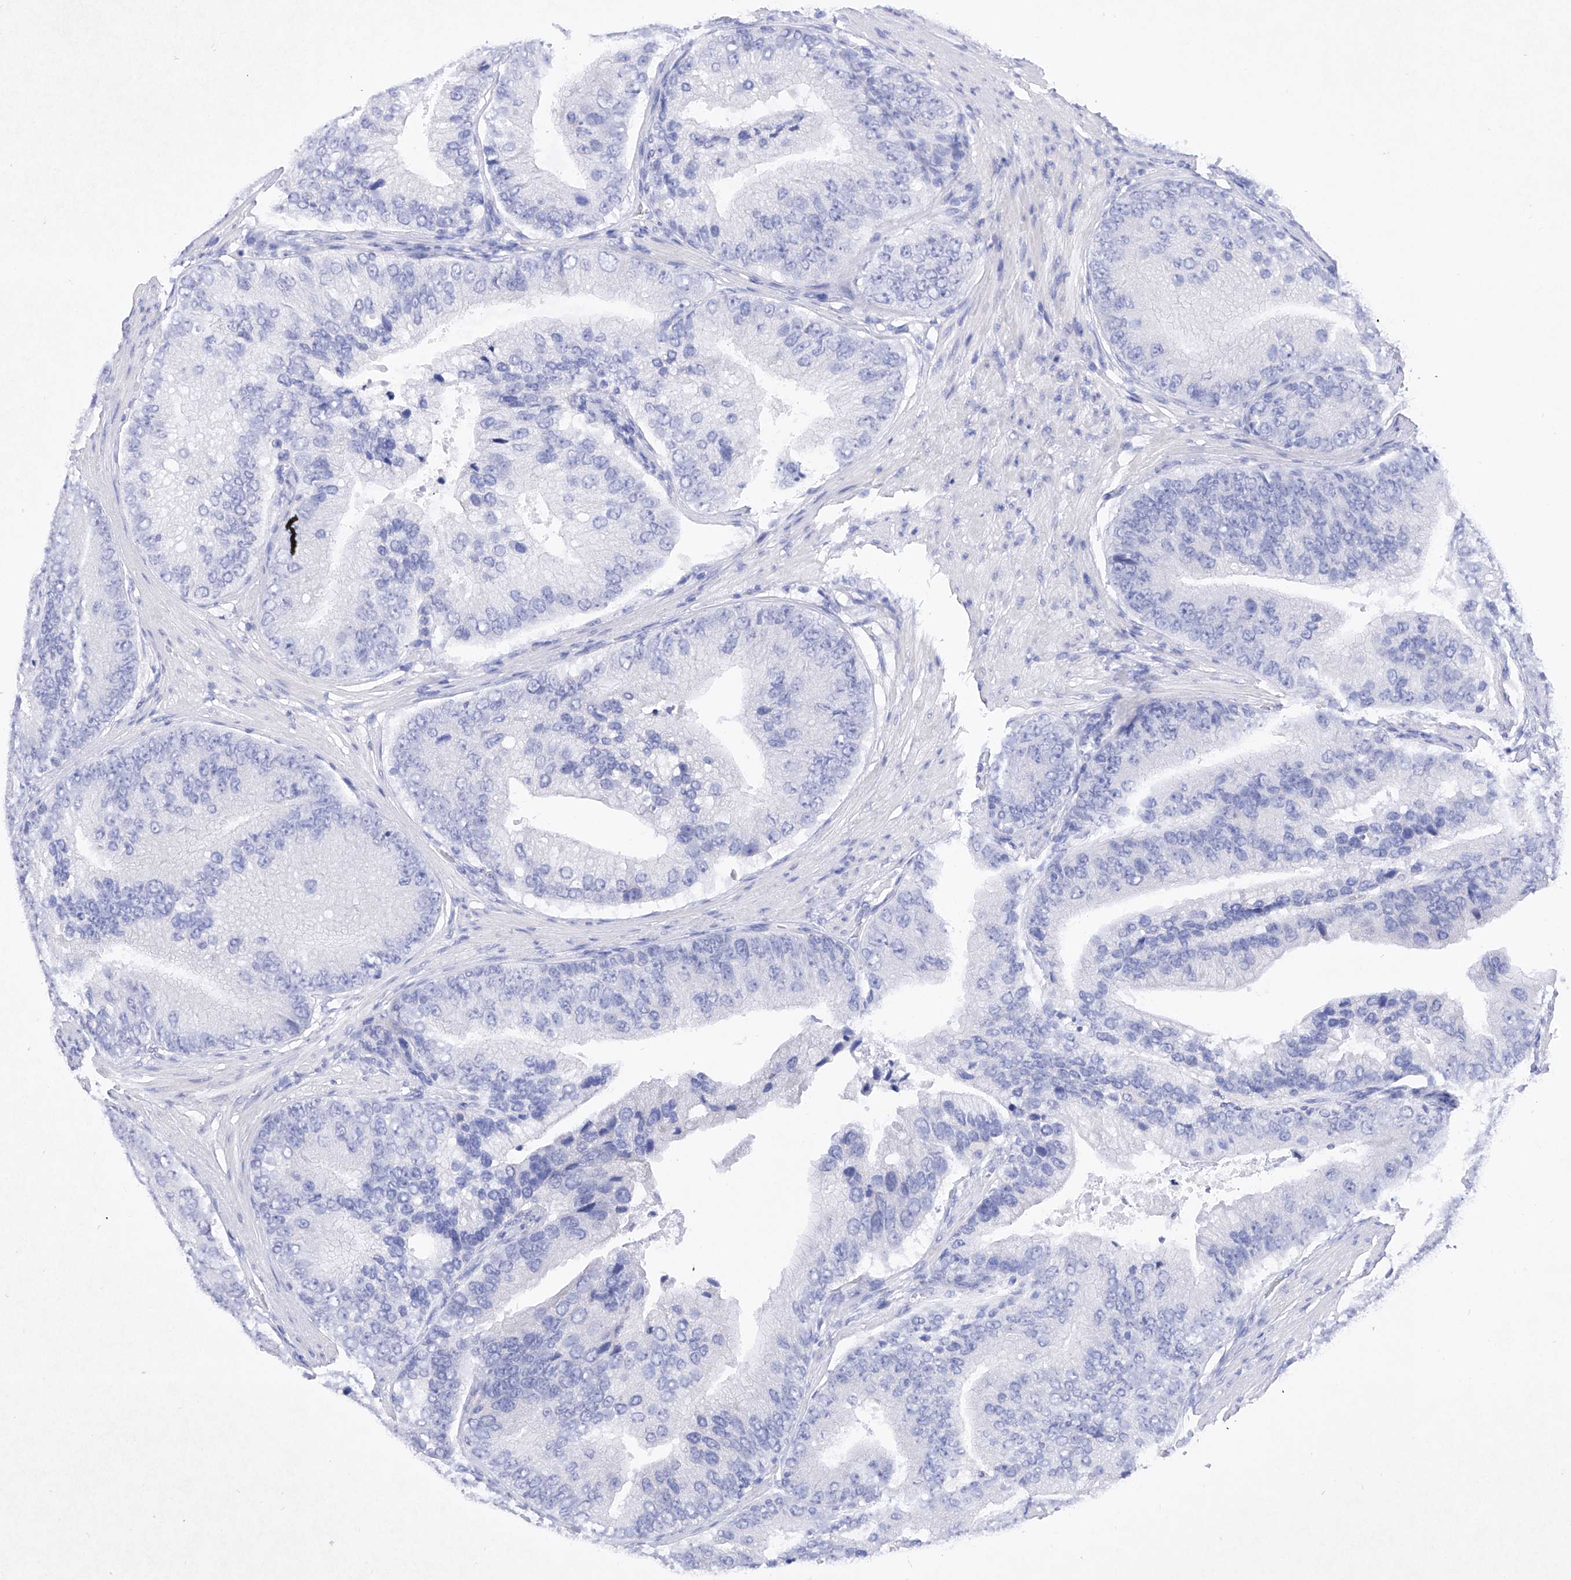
{"staining": {"intensity": "negative", "quantity": "none", "location": "none"}, "tissue": "prostate cancer", "cell_type": "Tumor cells", "image_type": "cancer", "snomed": [{"axis": "morphology", "description": "Adenocarcinoma, High grade"}, {"axis": "topography", "description": "Prostate"}], "caption": "The photomicrograph exhibits no significant positivity in tumor cells of high-grade adenocarcinoma (prostate).", "gene": "BARX2", "patient": {"sex": "male", "age": 70}}